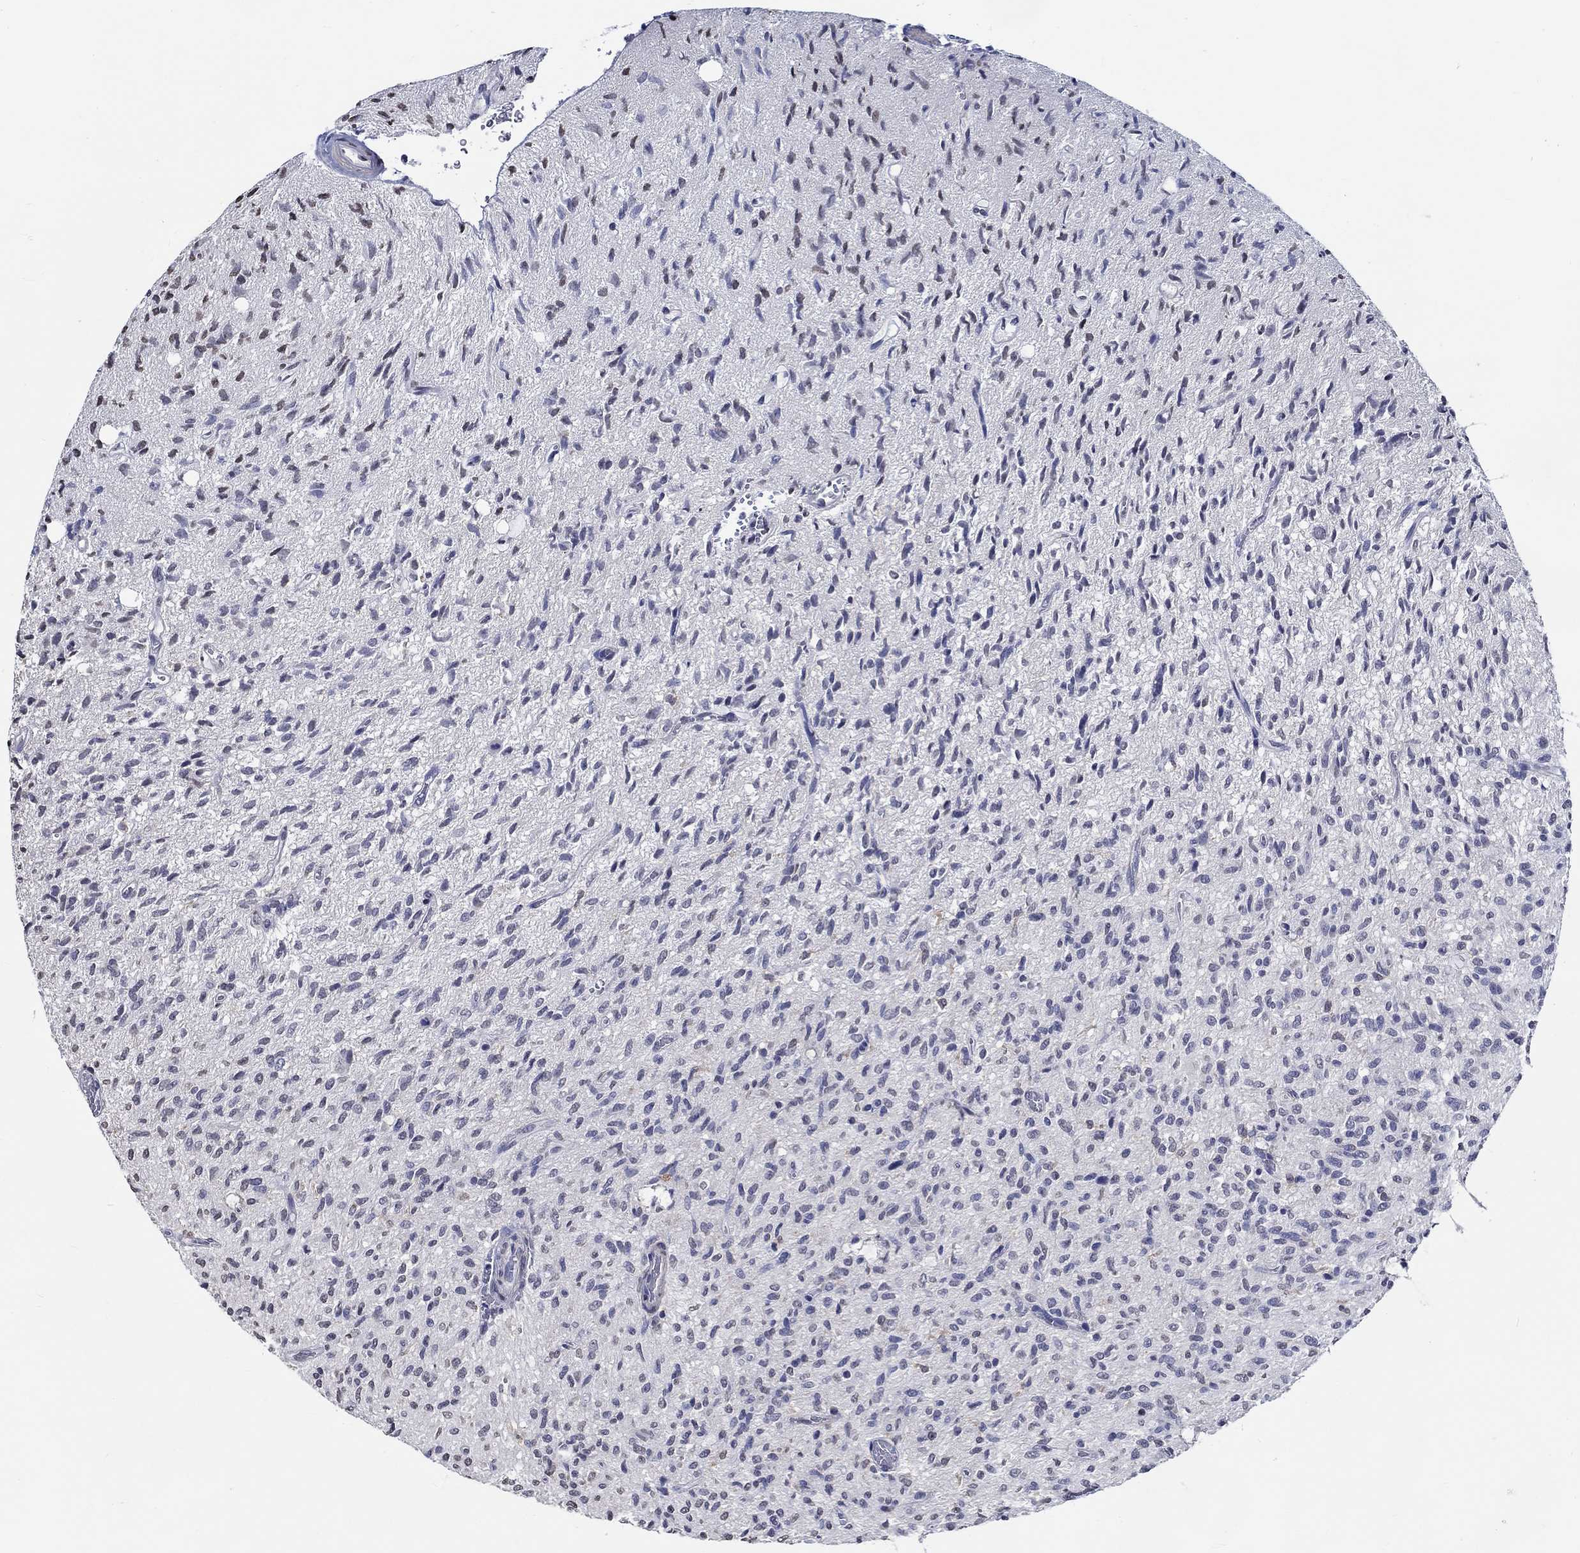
{"staining": {"intensity": "negative", "quantity": "none", "location": "none"}, "tissue": "glioma", "cell_type": "Tumor cells", "image_type": "cancer", "snomed": [{"axis": "morphology", "description": "Glioma, malignant, High grade"}, {"axis": "topography", "description": "Brain"}], "caption": "Glioma was stained to show a protein in brown. There is no significant staining in tumor cells.", "gene": "PDE1B", "patient": {"sex": "male", "age": 64}}